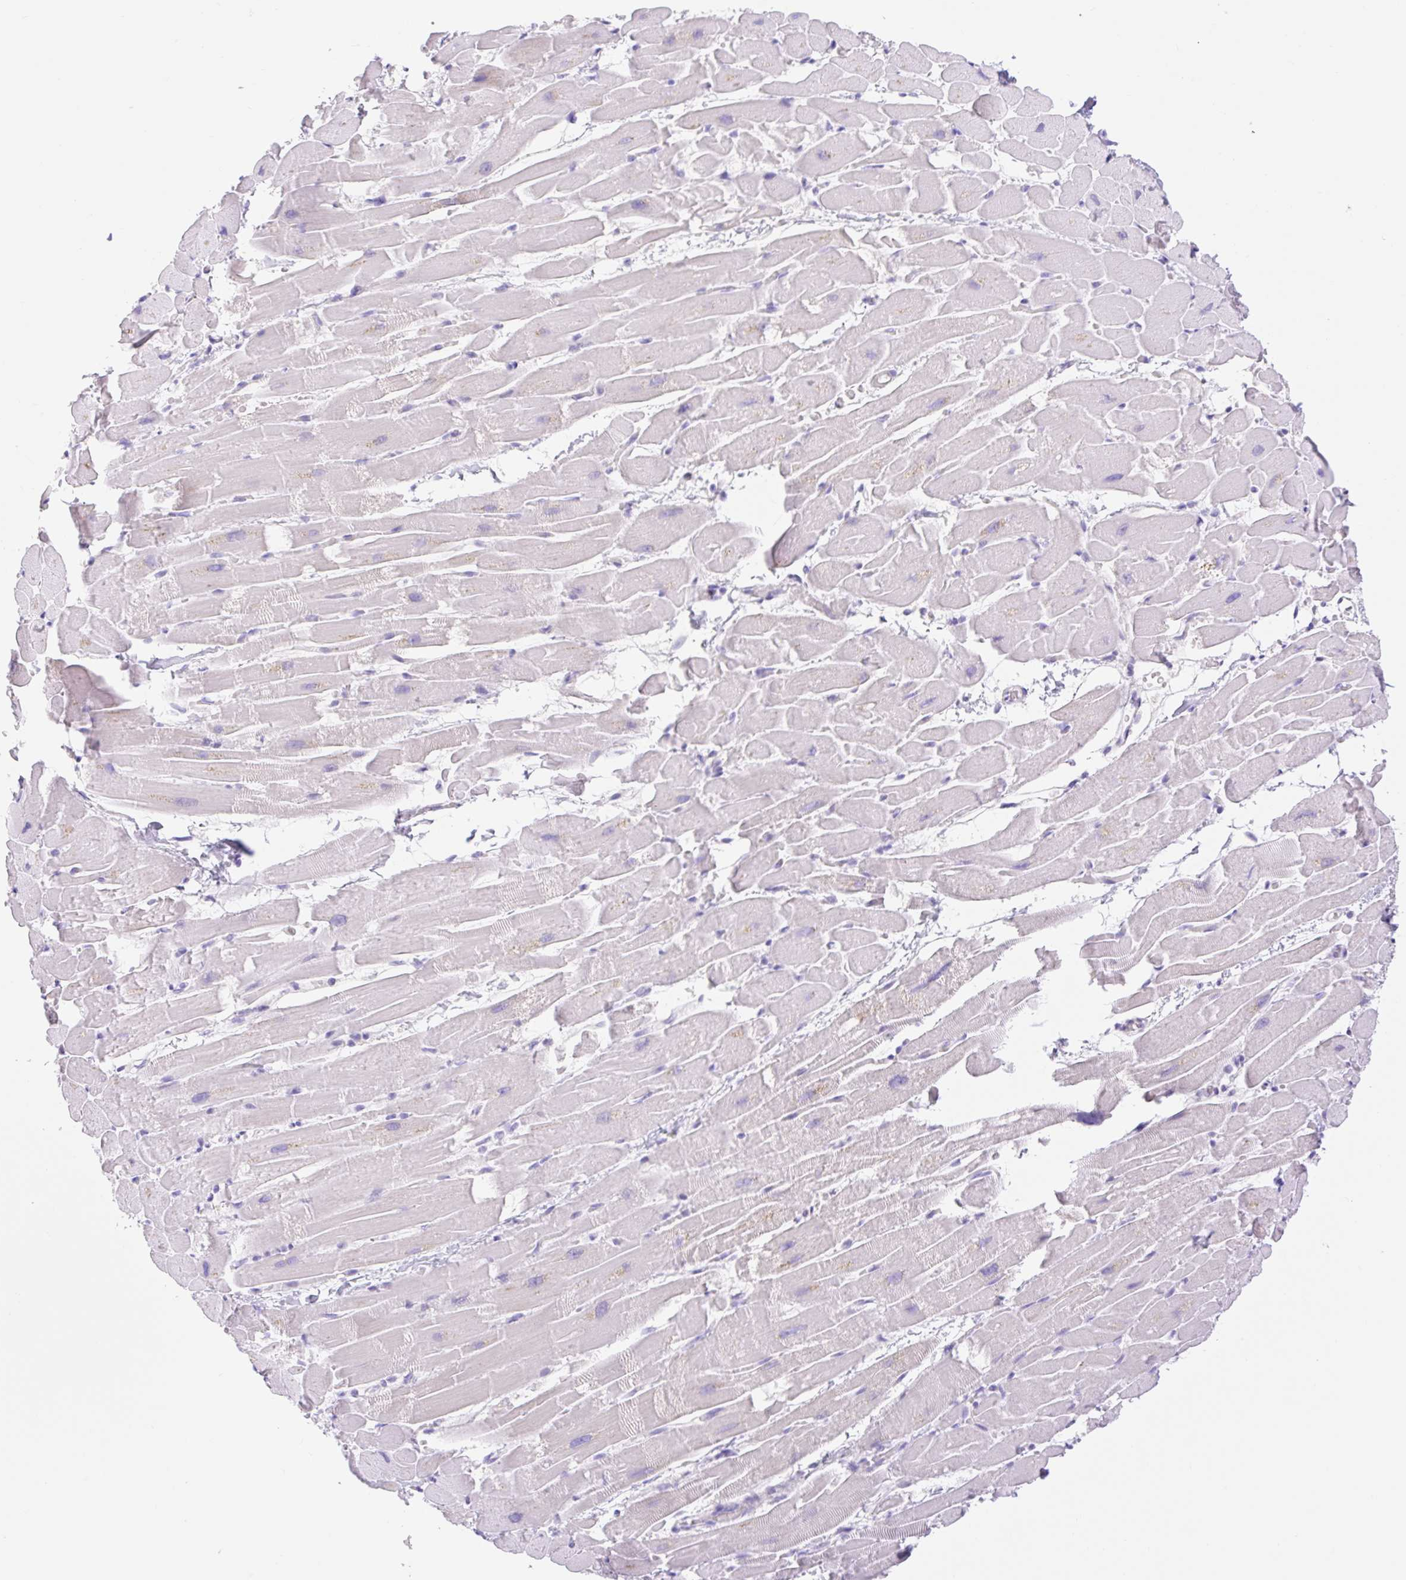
{"staining": {"intensity": "negative", "quantity": "none", "location": "none"}, "tissue": "heart muscle", "cell_type": "Cardiomyocytes", "image_type": "normal", "snomed": [{"axis": "morphology", "description": "Normal tissue, NOS"}, {"axis": "topography", "description": "Heart"}], "caption": "Immunohistochemical staining of normal human heart muscle displays no significant staining in cardiomyocytes. The staining is performed using DAB (3,3'-diaminobenzidine) brown chromogen with nuclei counter-stained in using hematoxylin.", "gene": "SLC25A40", "patient": {"sex": "male", "age": 37}}